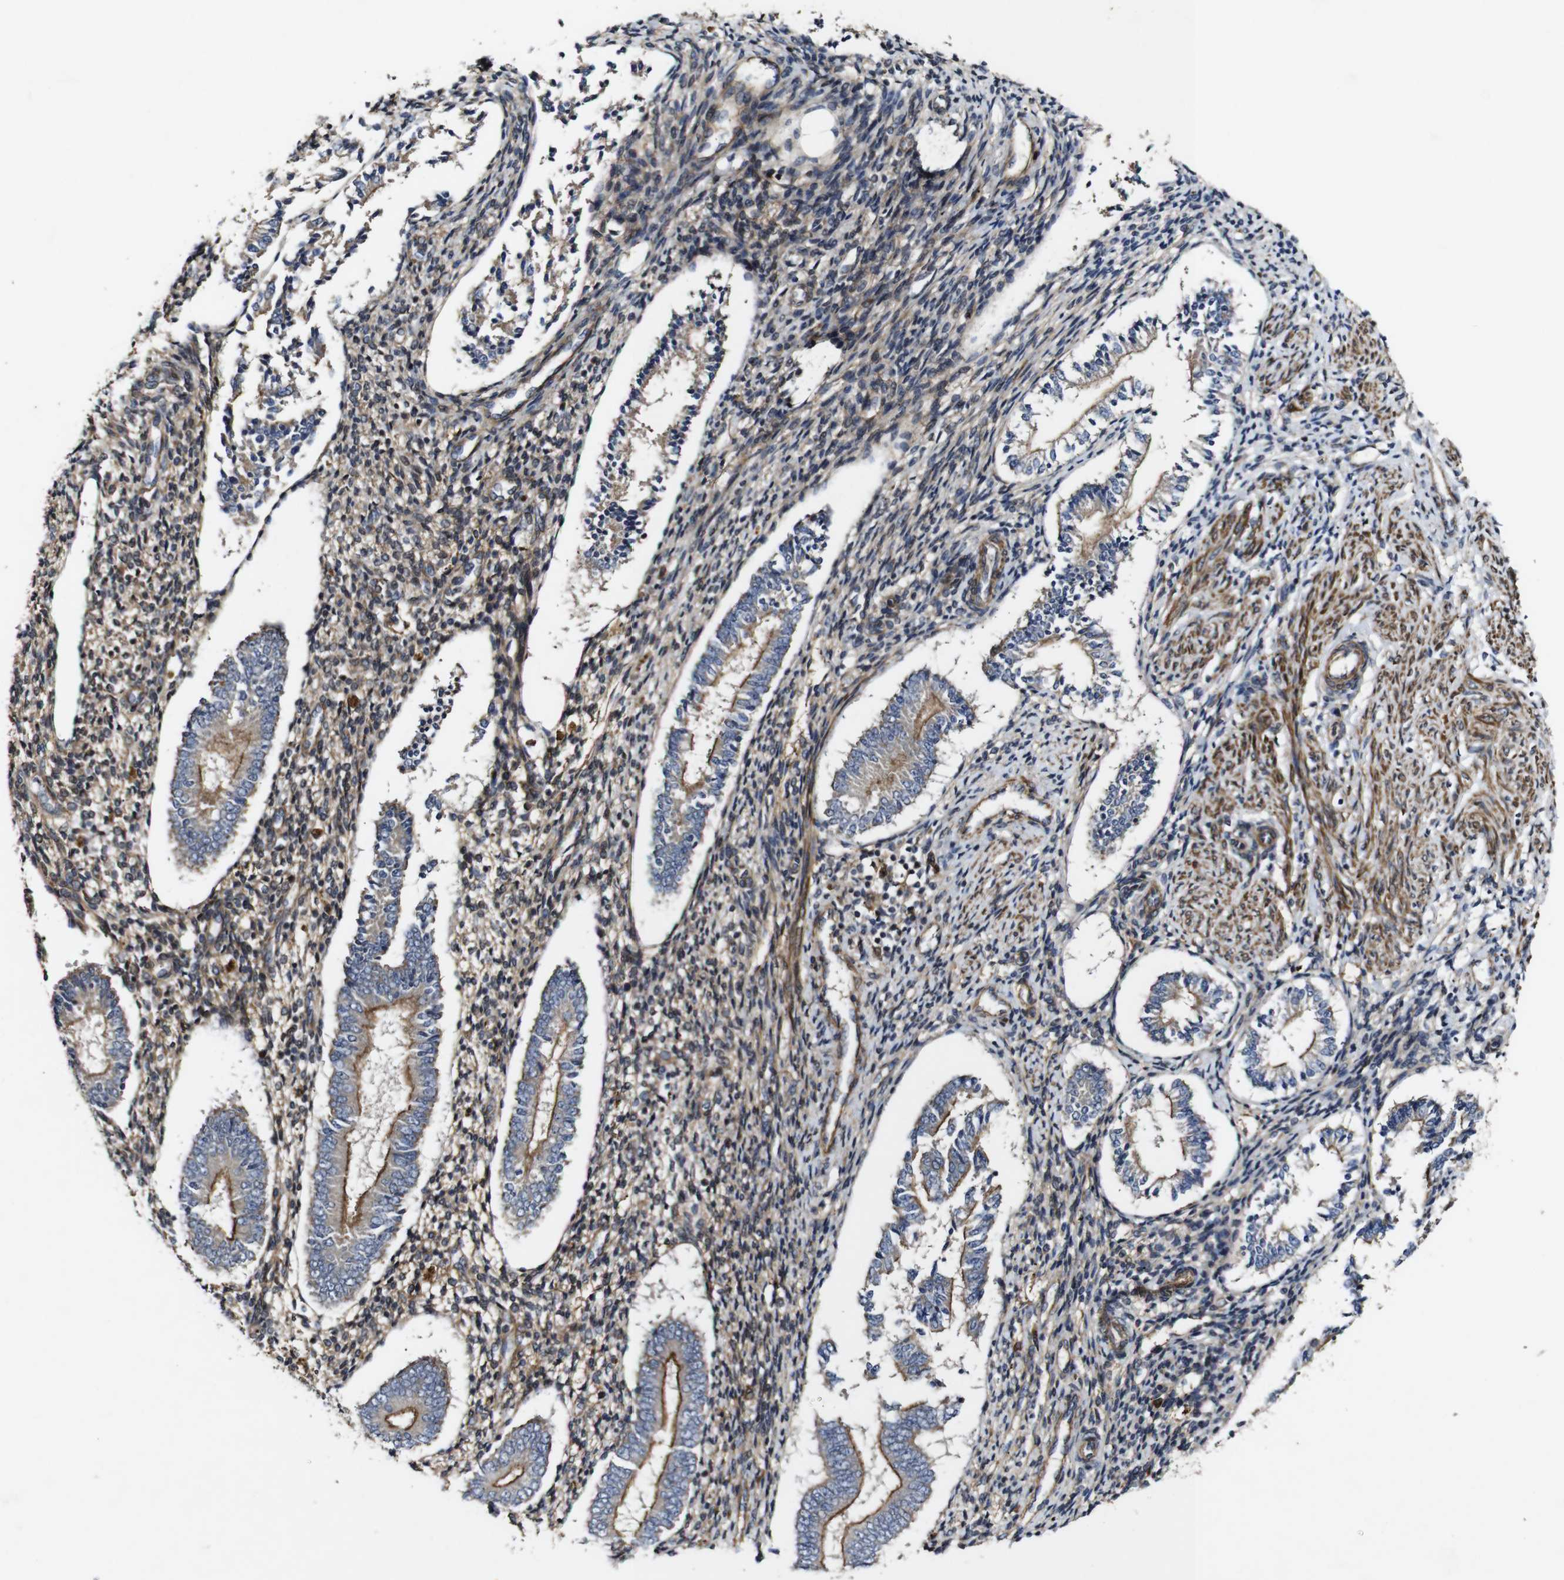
{"staining": {"intensity": "weak", "quantity": ">75%", "location": "cytoplasmic/membranous"}, "tissue": "endometrium", "cell_type": "Cells in endometrial stroma", "image_type": "normal", "snomed": [{"axis": "morphology", "description": "Normal tissue, NOS"}, {"axis": "topography", "description": "Endometrium"}], "caption": "Immunohistochemistry micrograph of unremarkable human endometrium stained for a protein (brown), which displays low levels of weak cytoplasmic/membranous staining in approximately >75% of cells in endometrial stroma.", "gene": "GSDME", "patient": {"sex": "female", "age": 42}}